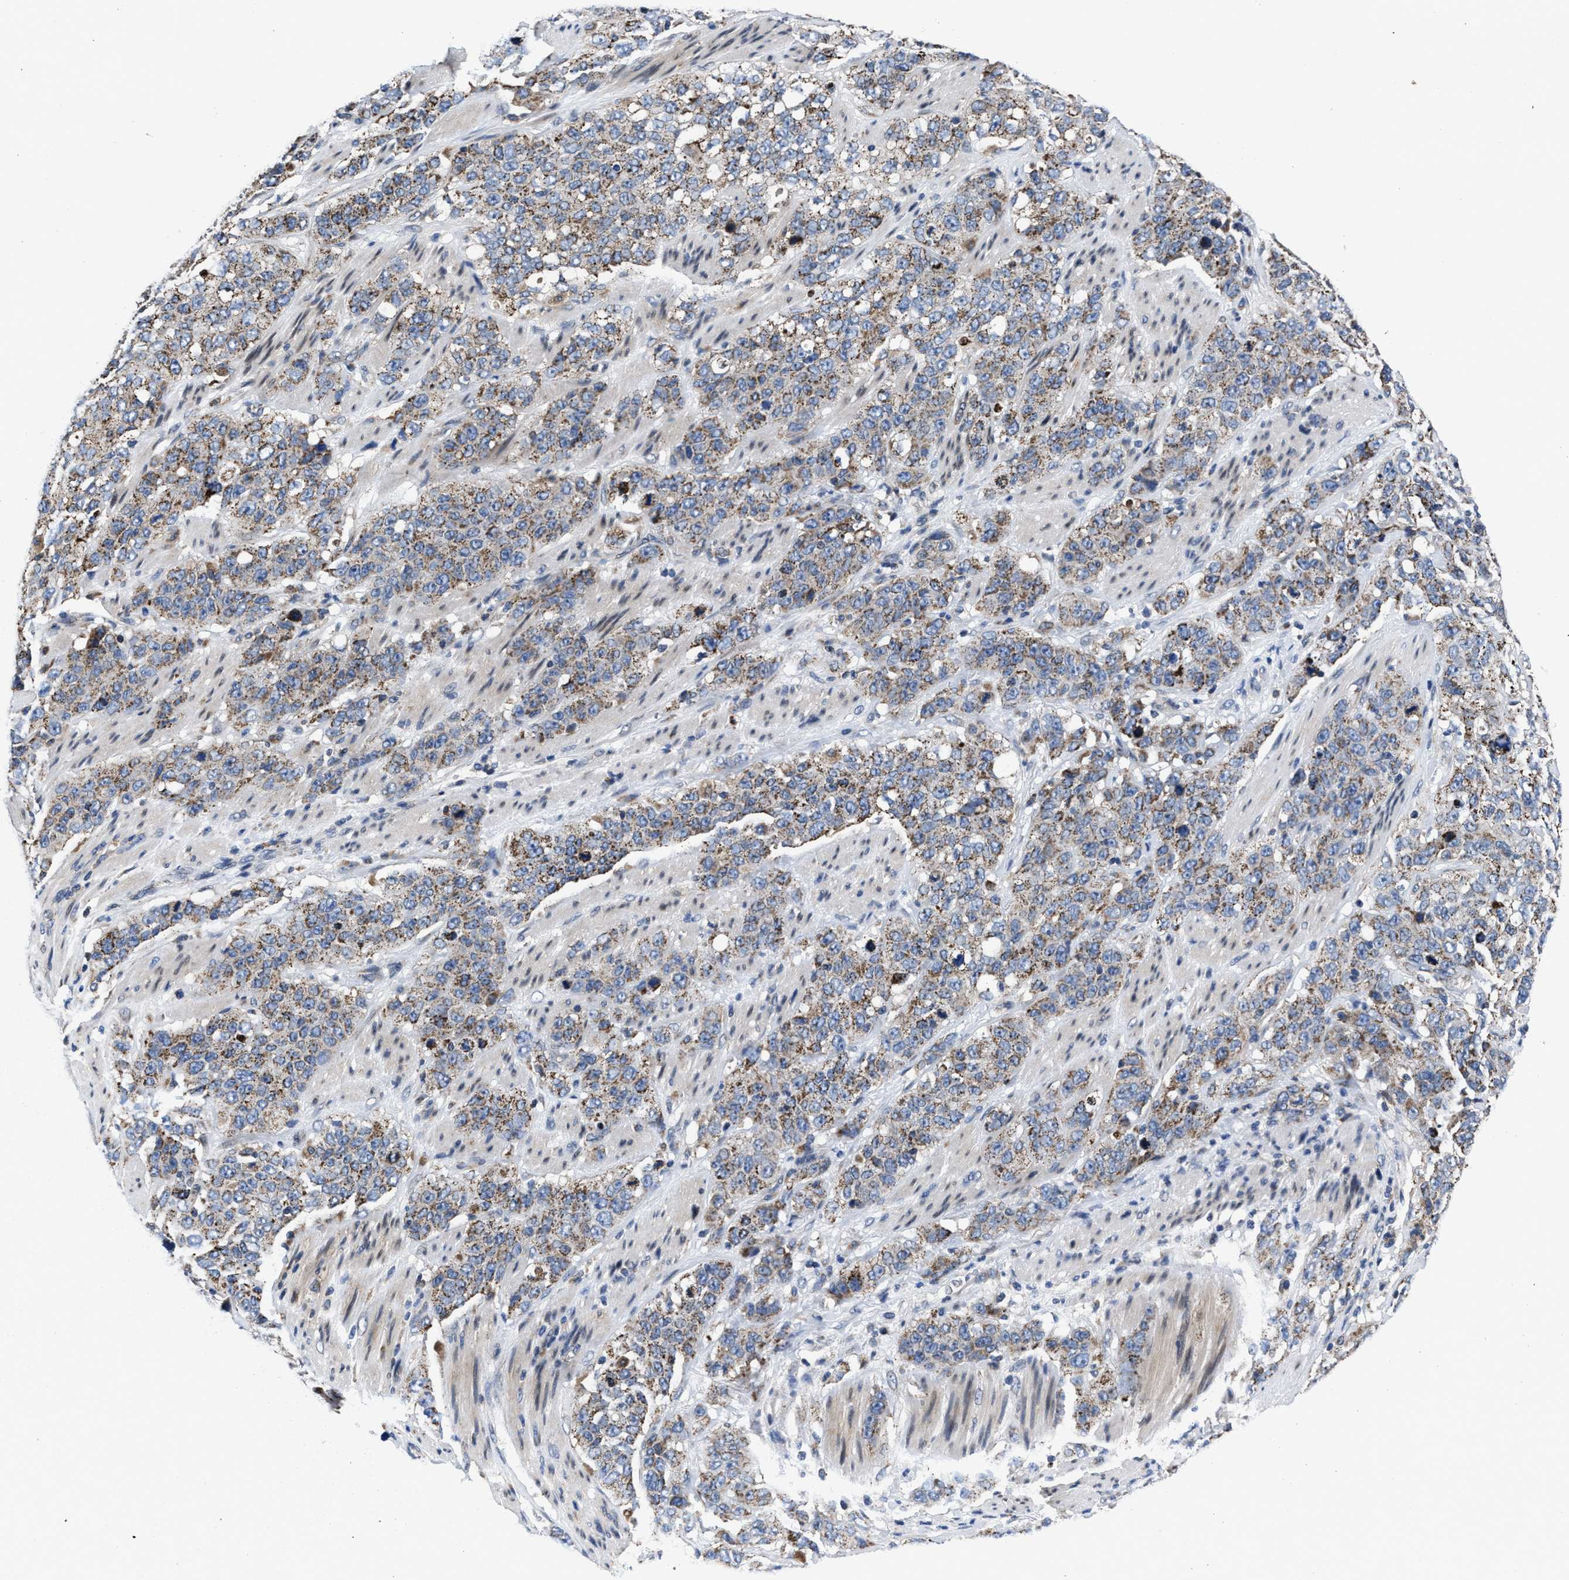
{"staining": {"intensity": "moderate", "quantity": ">75%", "location": "cytoplasmic/membranous"}, "tissue": "stomach cancer", "cell_type": "Tumor cells", "image_type": "cancer", "snomed": [{"axis": "morphology", "description": "Adenocarcinoma, NOS"}, {"axis": "topography", "description": "Stomach"}], "caption": "High-power microscopy captured an IHC photomicrograph of stomach adenocarcinoma, revealing moderate cytoplasmic/membranous expression in about >75% of tumor cells. Using DAB (brown) and hematoxylin (blue) stains, captured at high magnification using brightfield microscopy.", "gene": "CACNA1D", "patient": {"sex": "male", "age": 48}}